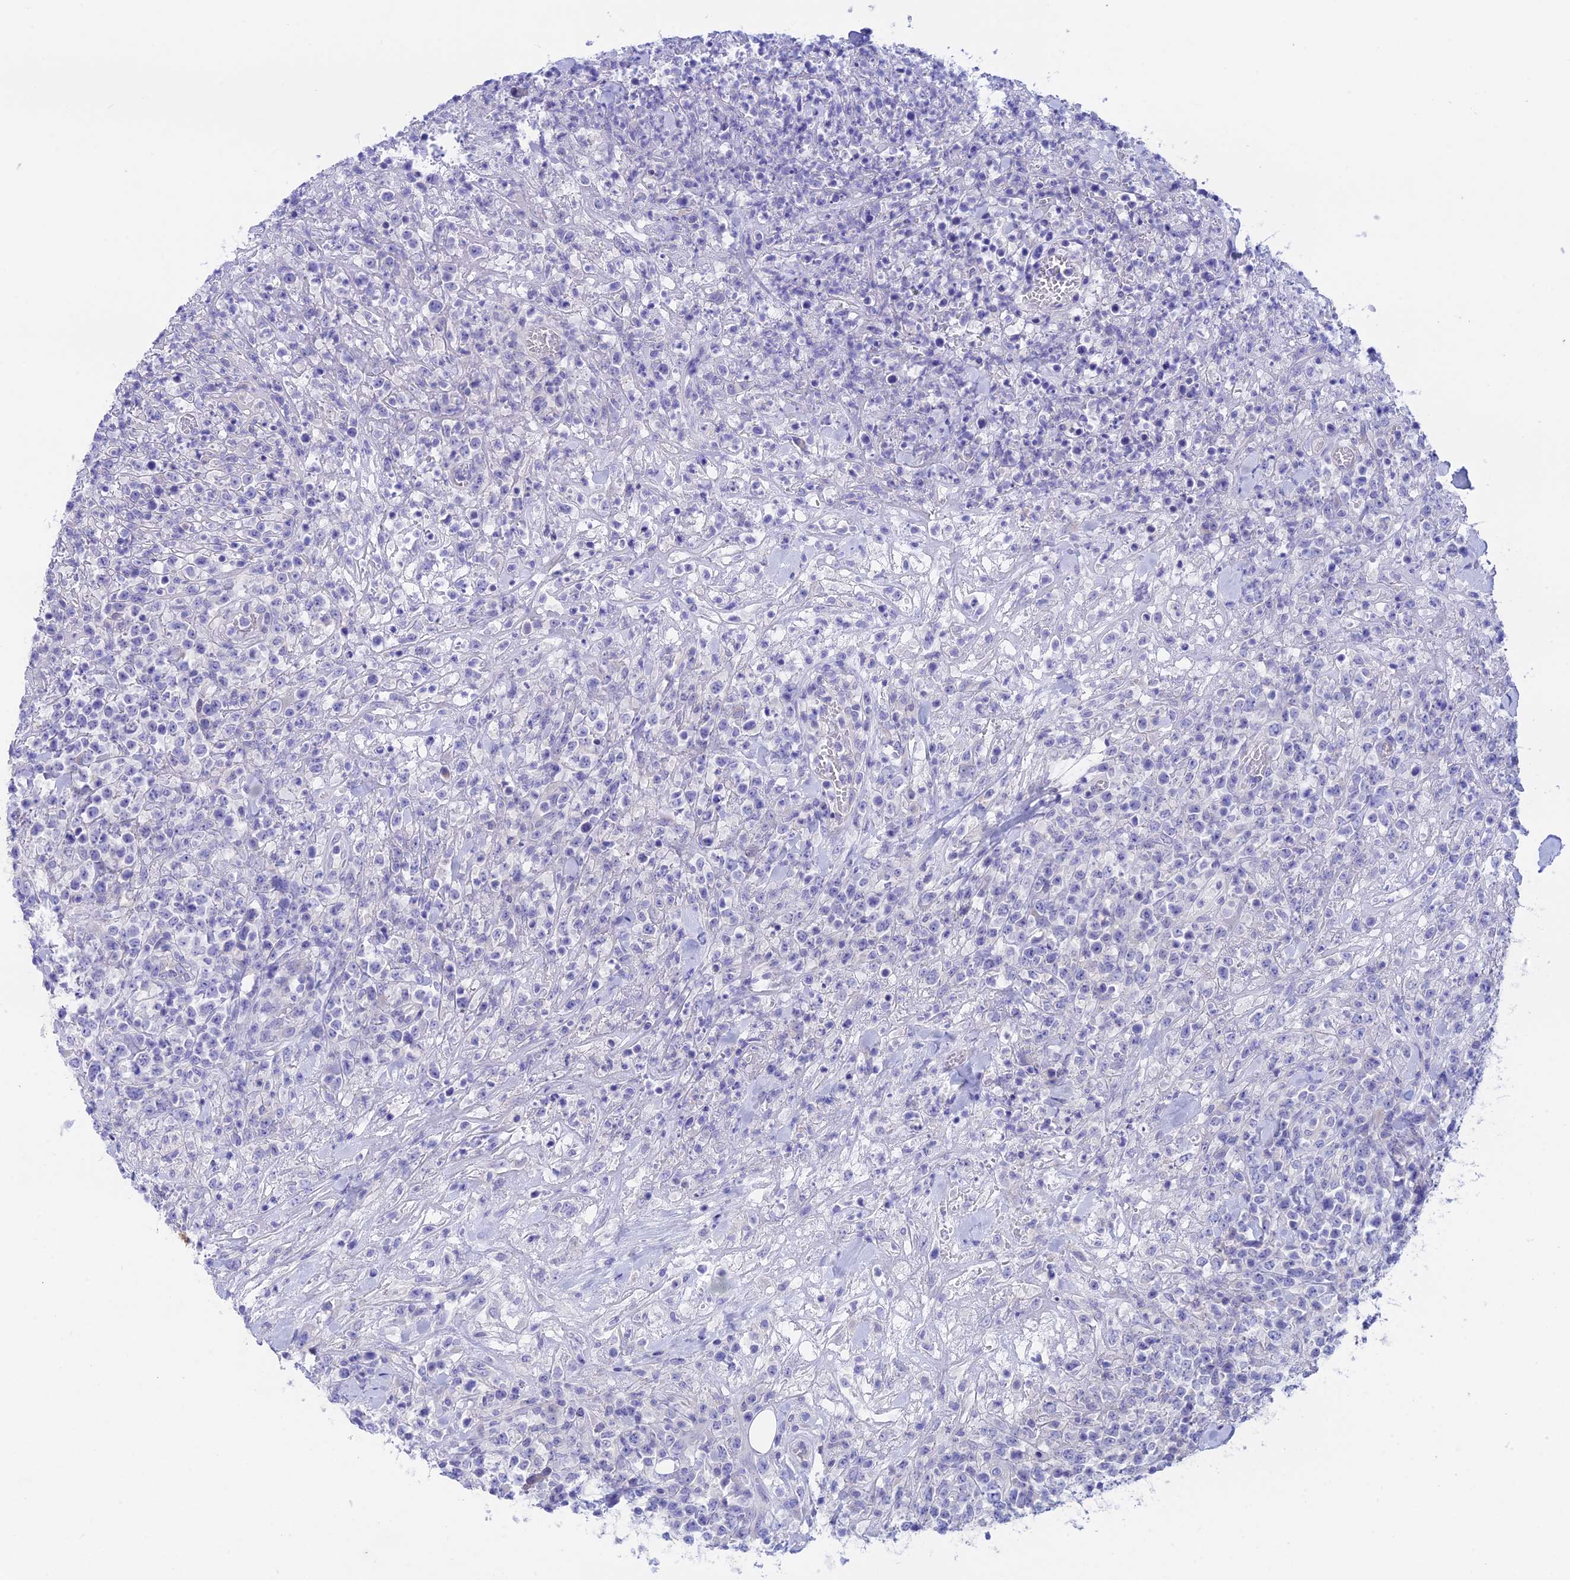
{"staining": {"intensity": "negative", "quantity": "none", "location": "none"}, "tissue": "lymphoma", "cell_type": "Tumor cells", "image_type": "cancer", "snomed": [{"axis": "morphology", "description": "Malignant lymphoma, non-Hodgkin's type, High grade"}, {"axis": "topography", "description": "Colon"}], "caption": "Tumor cells show no significant staining in malignant lymphoma, non-Hodgkin's type (high-grade). The staining is performed using DAB (3,3'-diaminobenzidine) brown chromogen with nuclei counter-stained in using hematoxylin.", "gene": "BTBD19", "patient": {"sex": "female", "age": 53}}